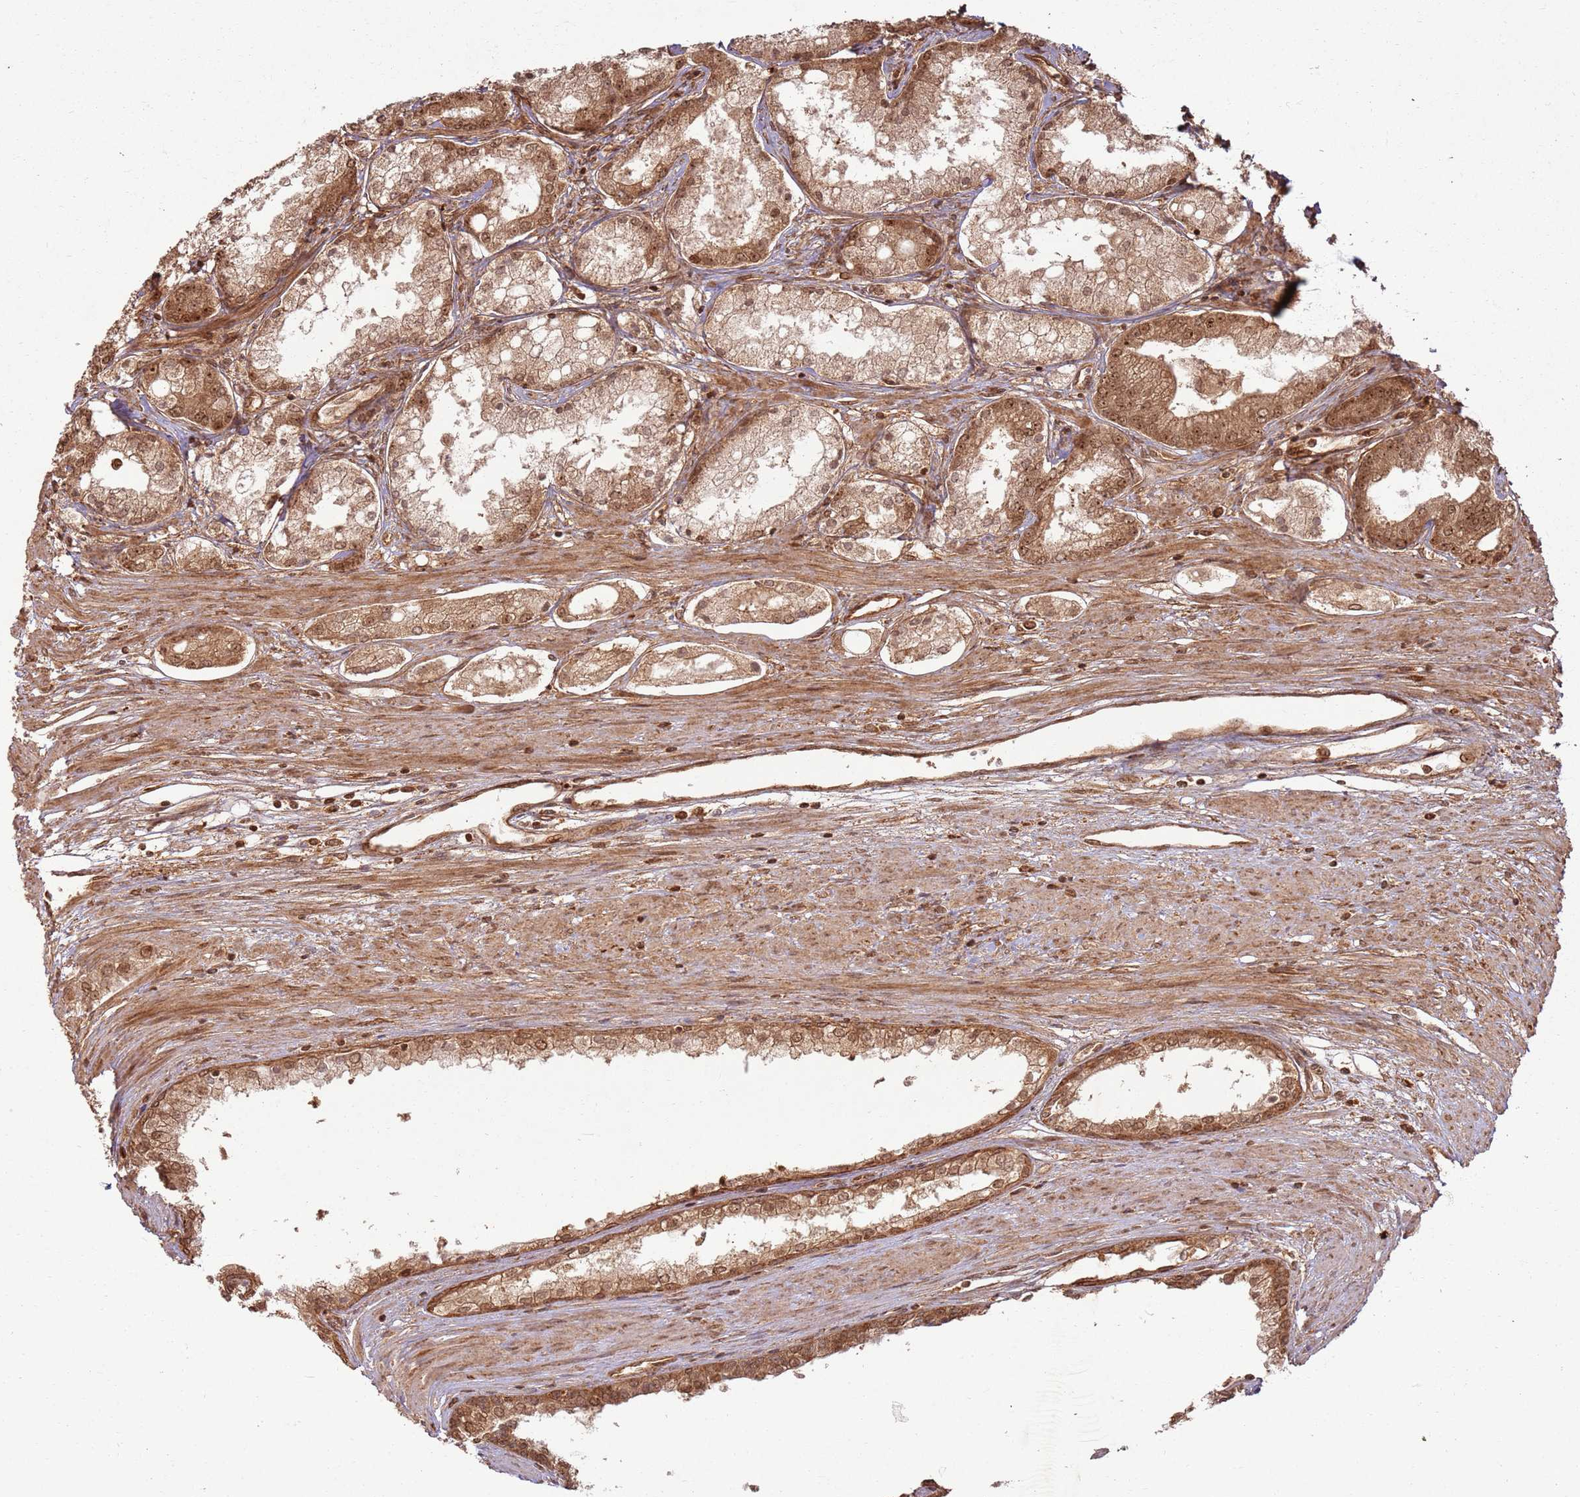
{"staining": {"intensity": "moderate", "quantity": ">75%", "location": "cytoplasmic/membranous,nuclear"}, "tissue": "prostate cancer", "cell_type": "Tumor cells", "image_type": "cancer", "snomed": [{"axis": "morphology", "description": "Adenocarcinoma, Low grade"}, {"axis": "topography", "description": "Prostate"}], "caption": "Prostate cancer stained with IHC displays moderate cytoplasmic/membranous and nuclear positivity in about >75% of tumor cells.", "gene": "TBC1D13", "patient": {"sex": "male", "age": 68}}